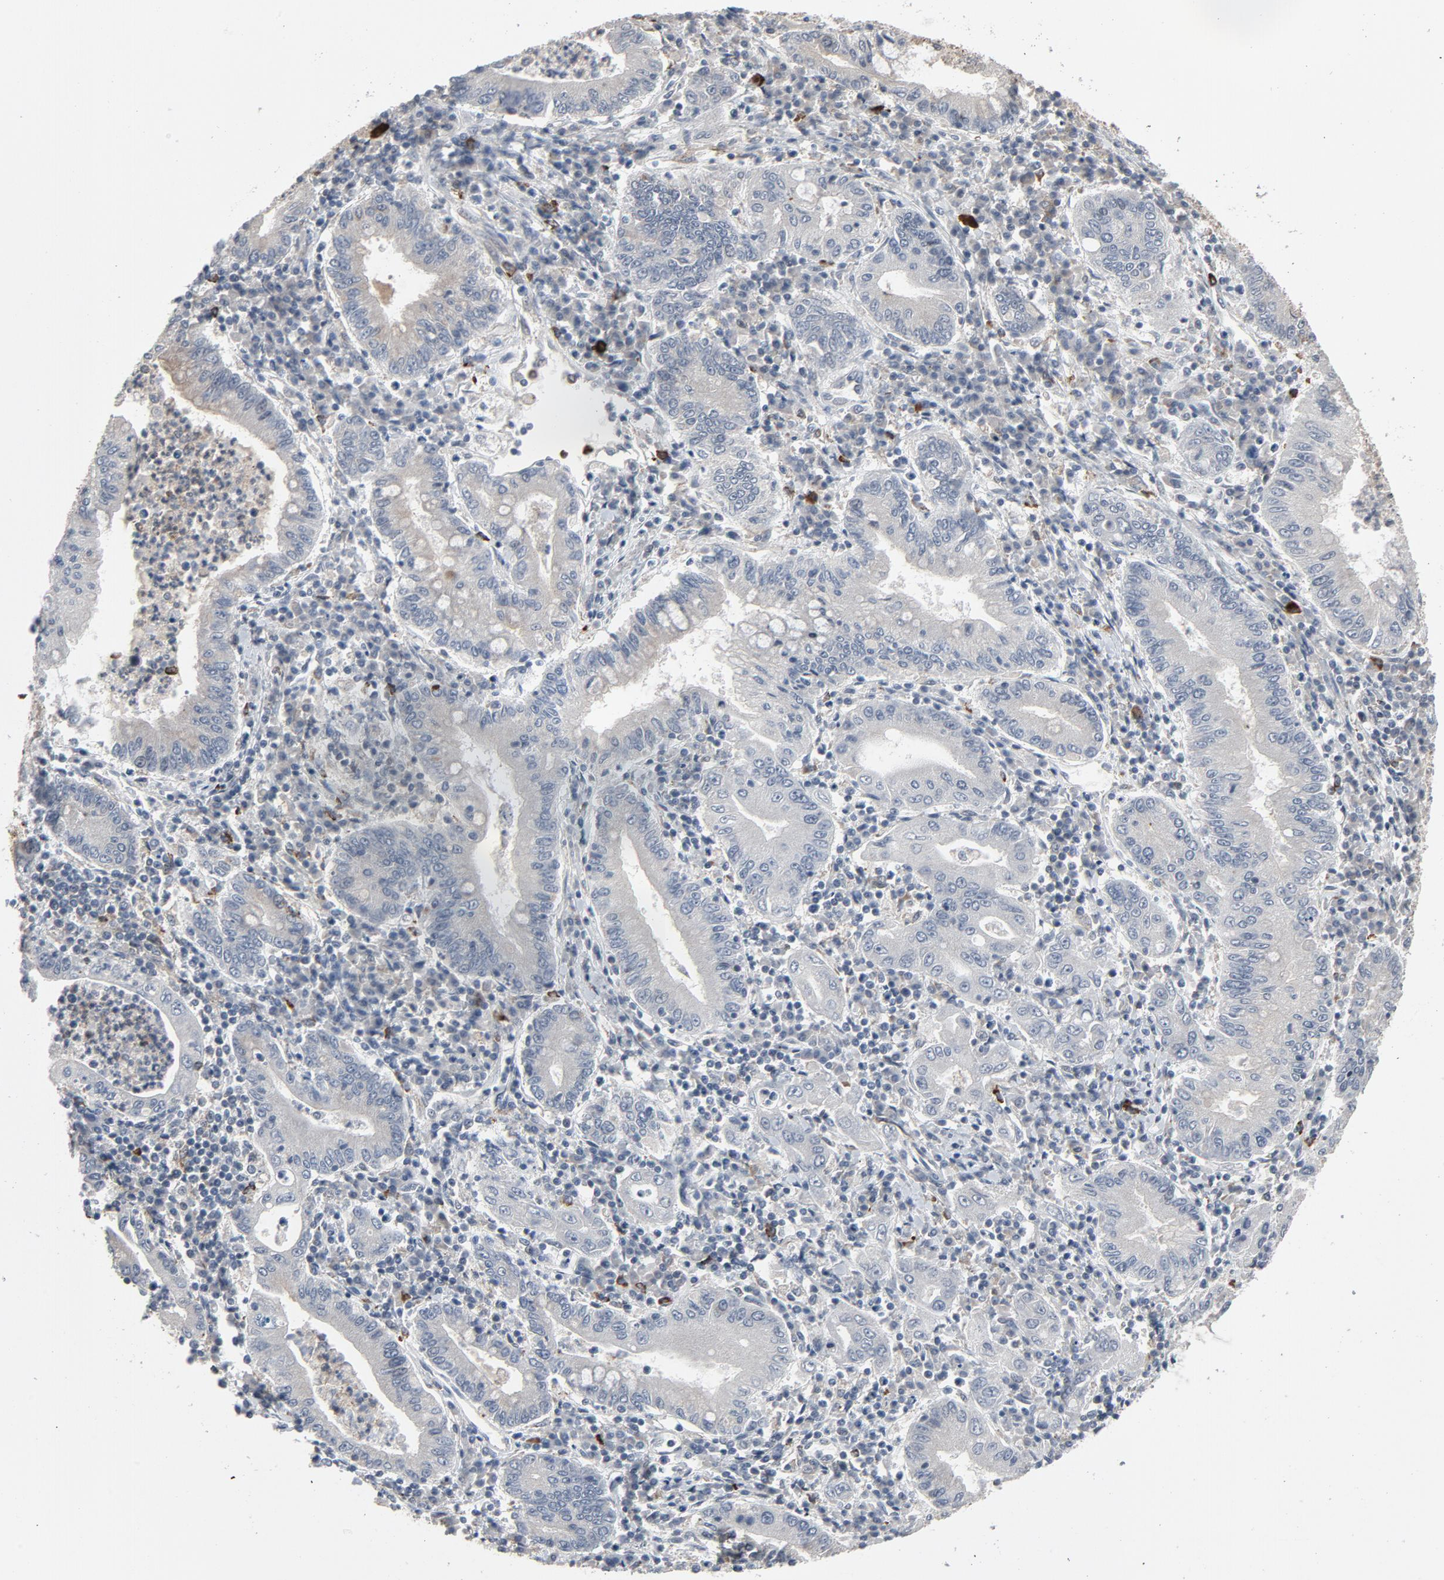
{"staining": {"intensity": "negative", "quantity": "none", "location": "none"}, "tissue": "stomach cancer", "cell_type": "Tumor cells", "image_type": "cancer", "snomed": [{"axis": "morphology", "description": "Normal tissue, NOS"}, {"axis": "morphology", "description": "Adenocarcinoma, NOS"}, {"axis": "topography", "description": "Esophagus"}, {"axis": "topography", "description": "Stomach, upper"}, {"axis": "topography", "description": "Peripheral nerve tissue"}], "caption": "Immunohistochemical staining of human stomach adenocarcinoma reveals no significant staining in tumor cells.", "gene": "PDZD4", "patient": {"sex": "male", "age": 62}}